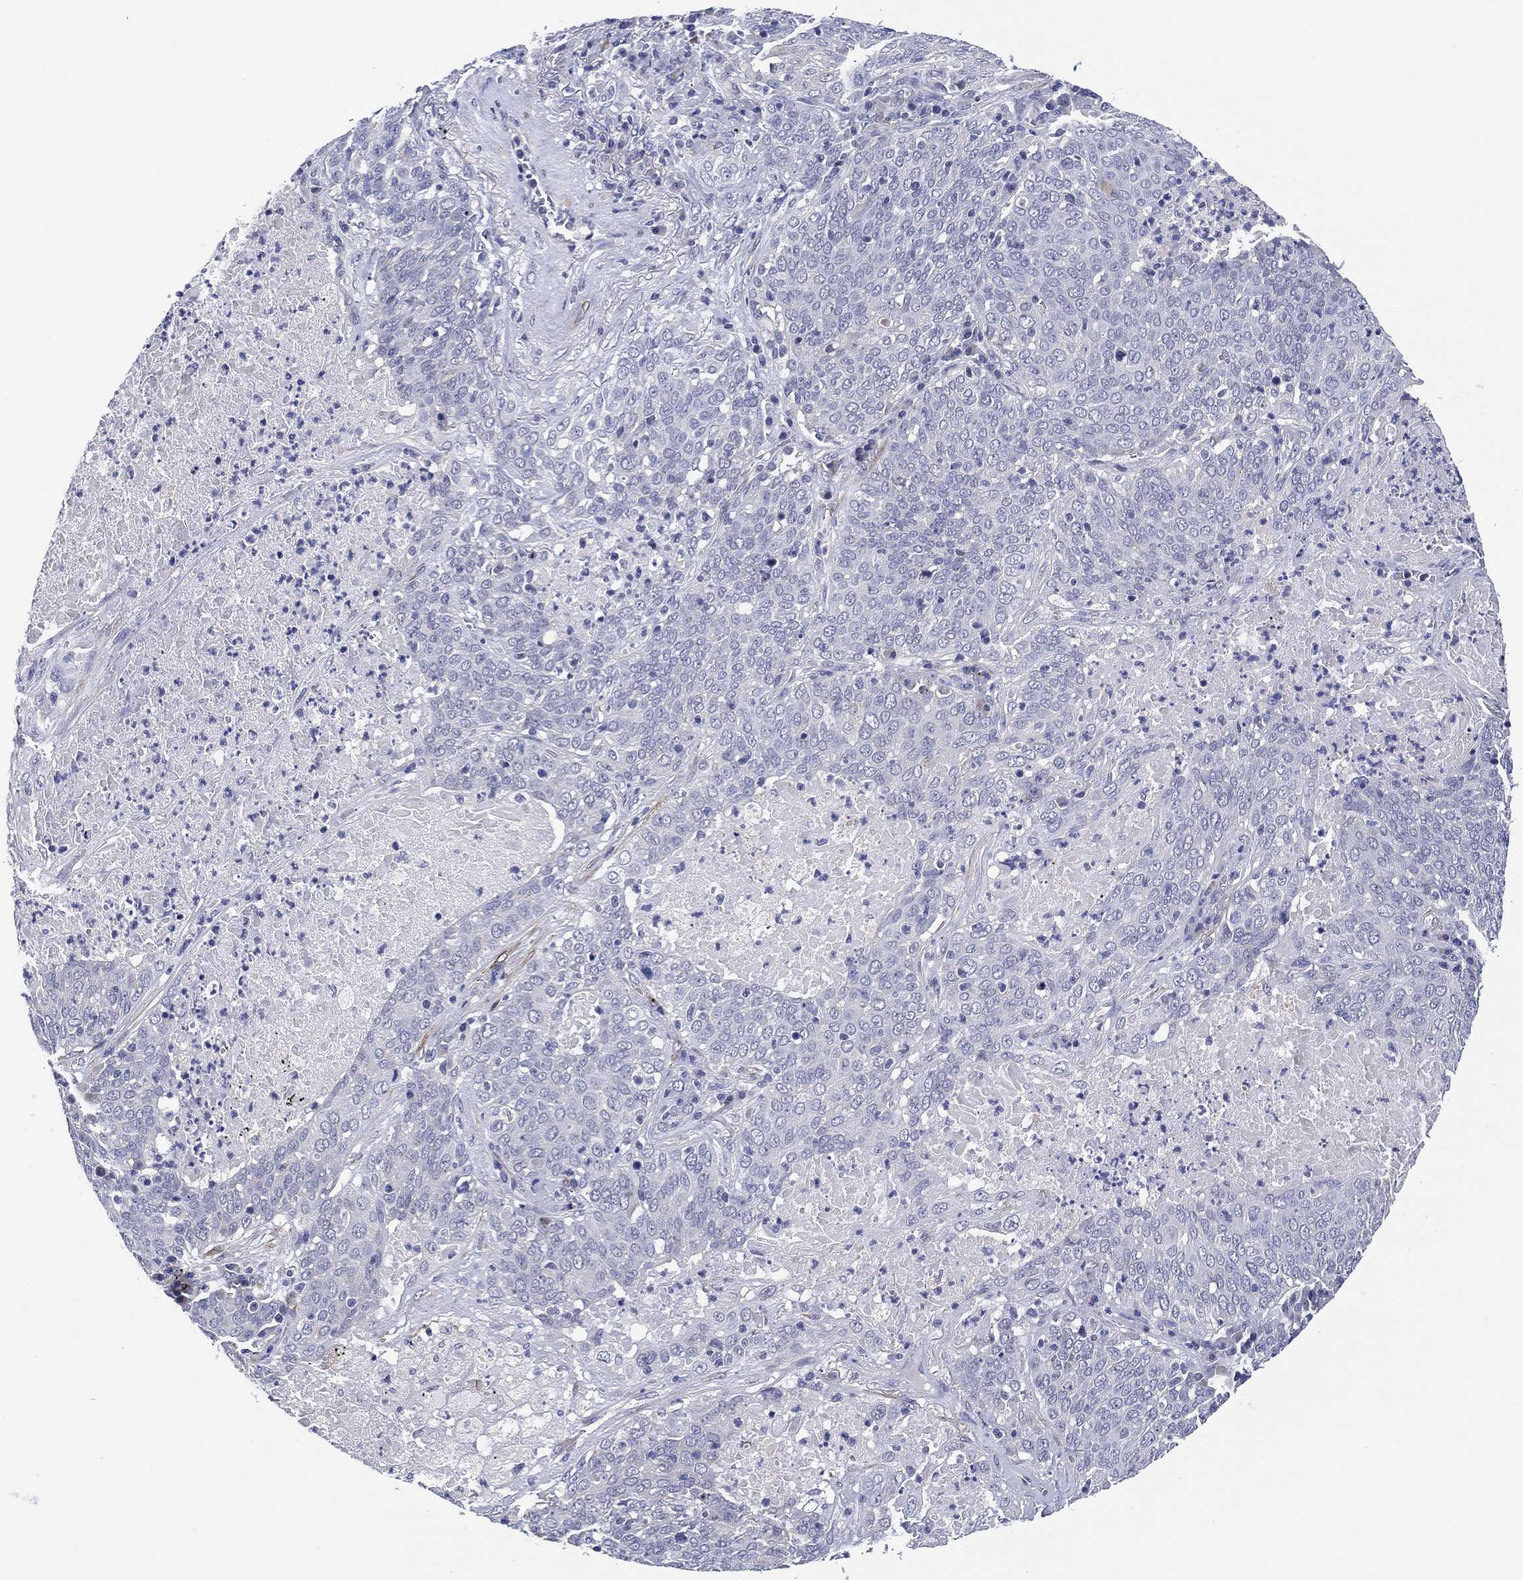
{"staining": {"intensity": "negative", "quantity": "none", "location": "none"}, "tissue": "lung cancer", "cell_type": "Tumor cells", "image_type": "cancer", "snomed": [{"axis": "morphology", "description": "Squamous cell carcinoma, NOS"}, {"axis": "topography", "description": "Lung"}], "caption": "The histopathology image exhibits no staining of tumor cells in lung cancer.", "gene": "CLIP3", "patient": {"sex": "male", "age": 82}}